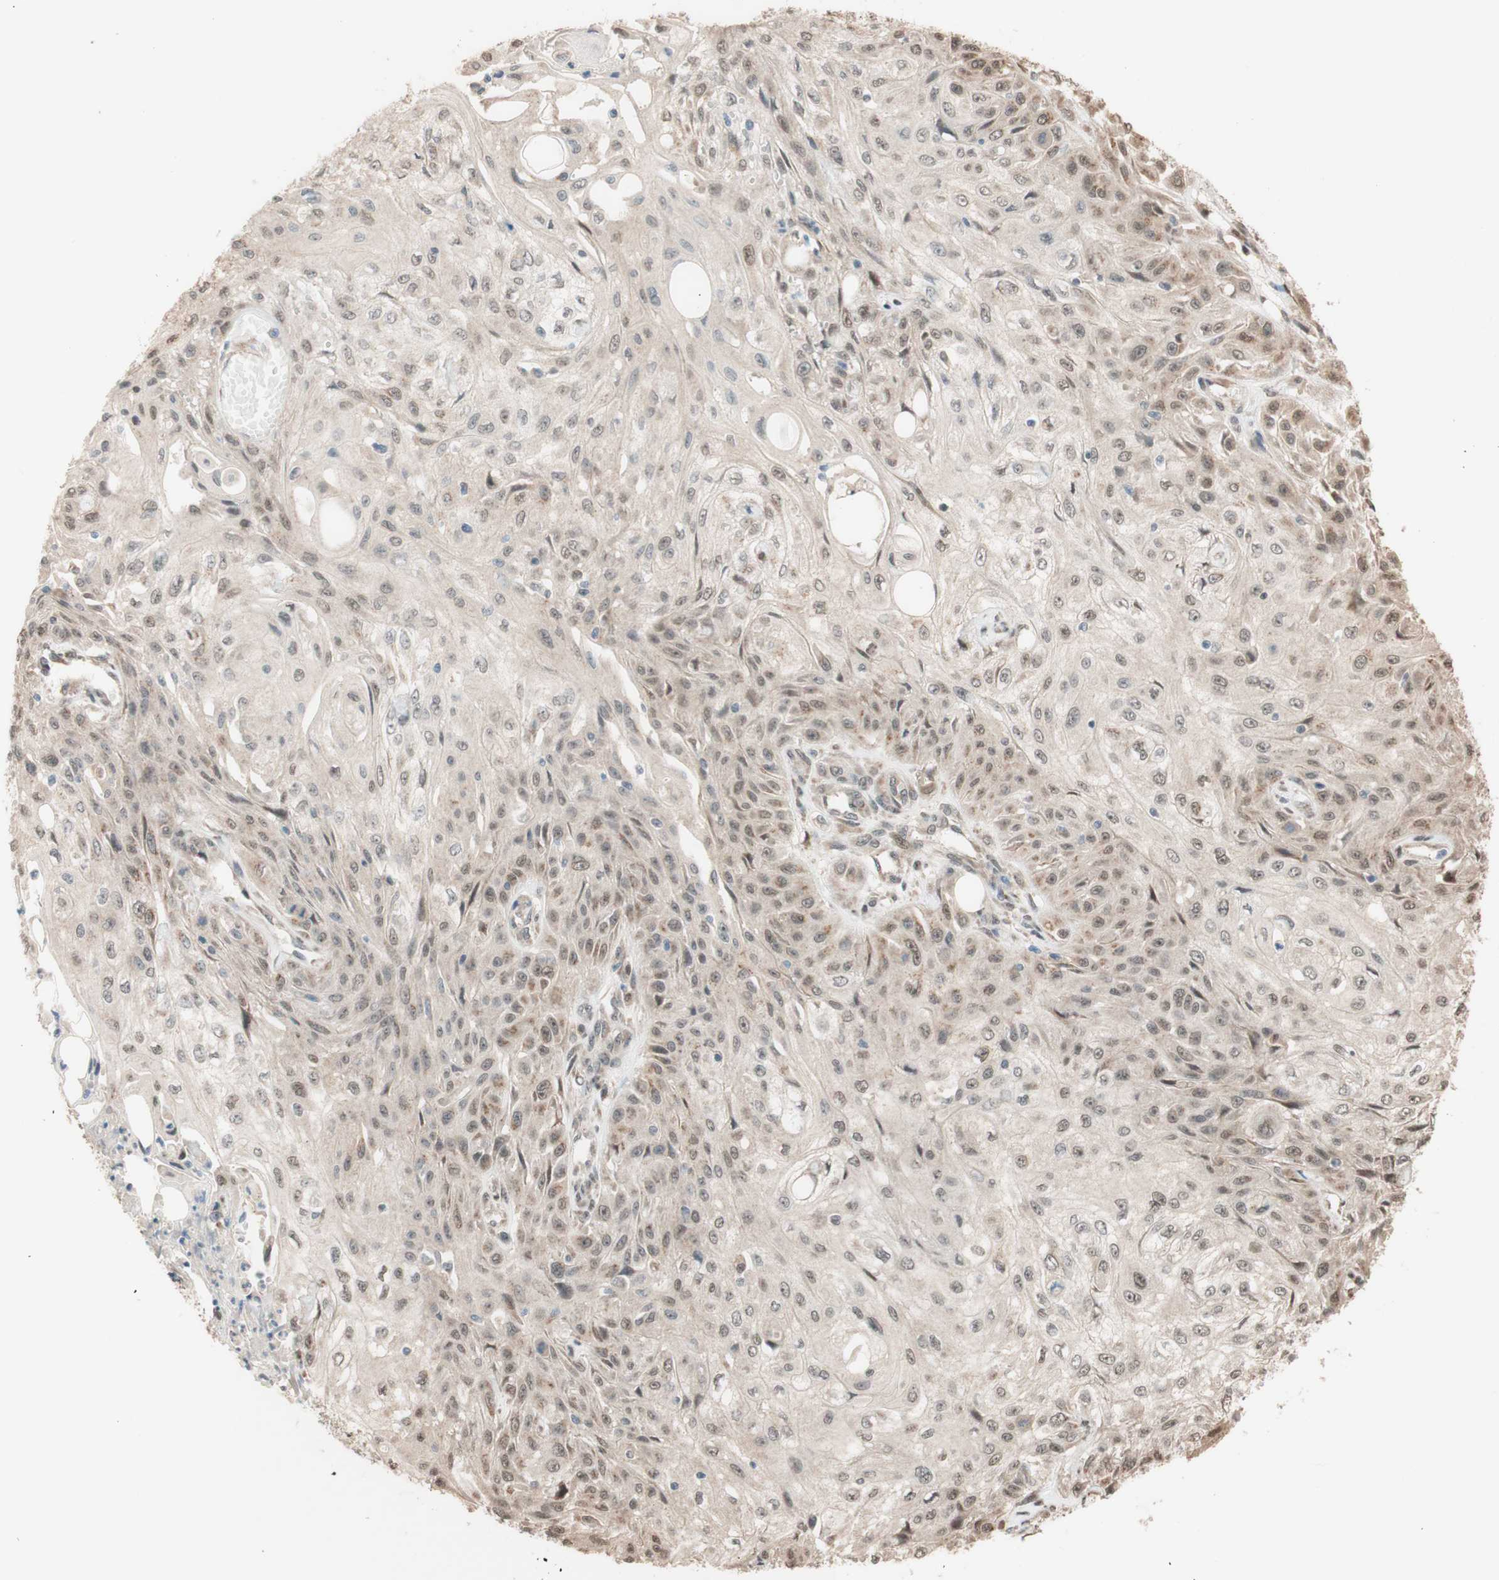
{"staining": {"intensity": "negative", "quantity": "none", "location": "none"}, "tissue": "skin cancer", "cell_type": "Tumor cells", "image_type": "cancer", "snomed": [{"axis": "morphology", "description": "Squamous cell carcinoma, NOS"}, {"axis": "topography", "description": "Skin"}], "caption": "Micrograph shows no significant protein positivity in tumor cells of squamous cell carcinoma (skin).", "gene": "CCNC", "patient": {"sex": "male", "age": 75}}